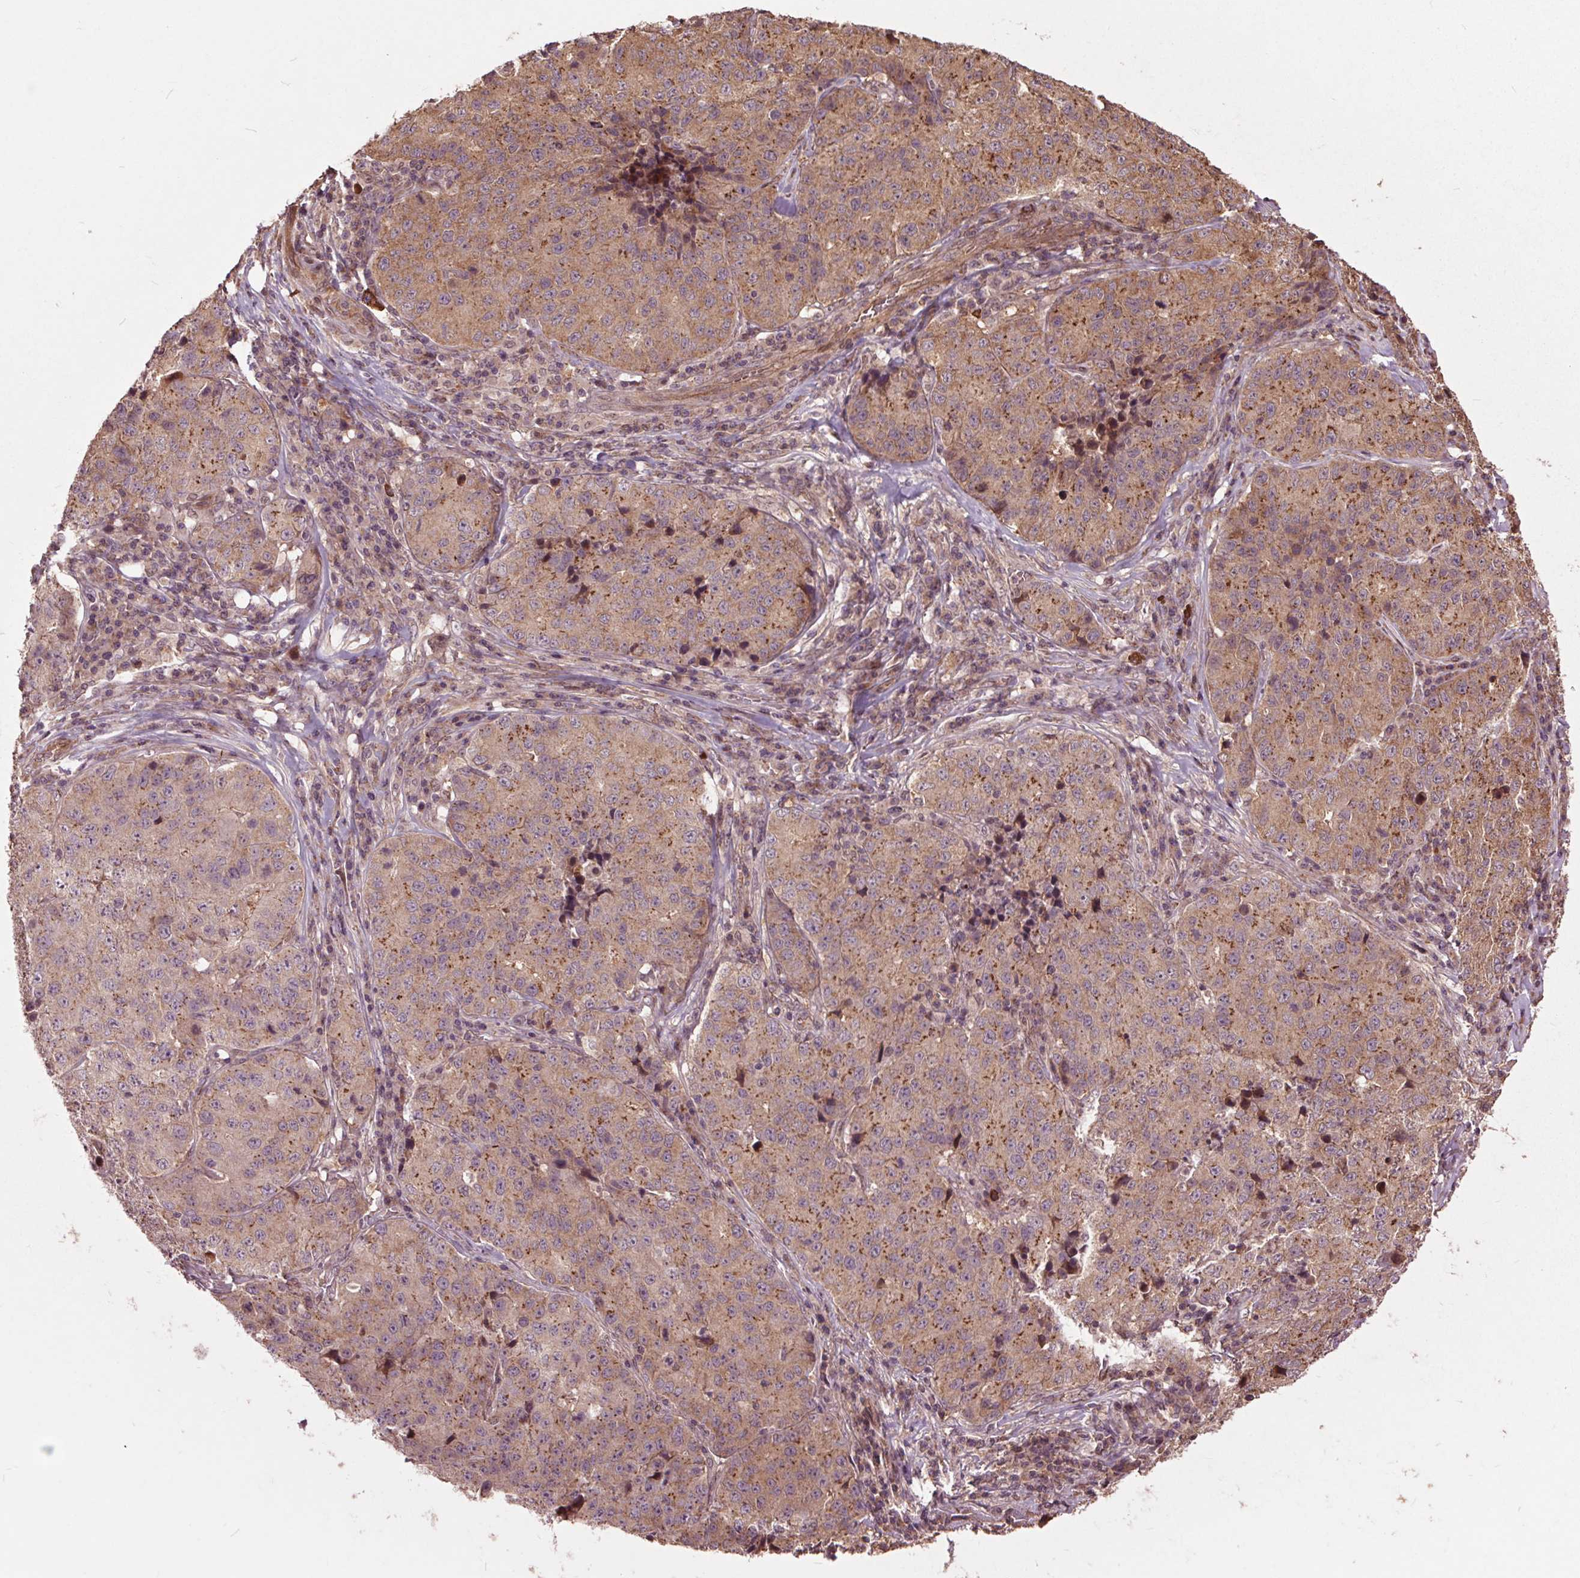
{"staining": {"intensity": "moderate", "quantity": ">75%", "location": "cytoplasmic/membranous"}, "tissue": "stomach cancer", "cell_type": "Tumor cells", "image_type": "cancer", "snomed": [{"axis": "morphology", "description": "Adenocarcinoma, NOS"}, {"axis": "topography", "description": "Stomach"}], "caption": "Immunohistochemical staining of human stomach cancer demonstrates moderate cytoplasmic/membranous protein staining in approximately >75% of tumor cells.", "gene": "CEP95", "patient": {"sex": "male", "age": 71}}